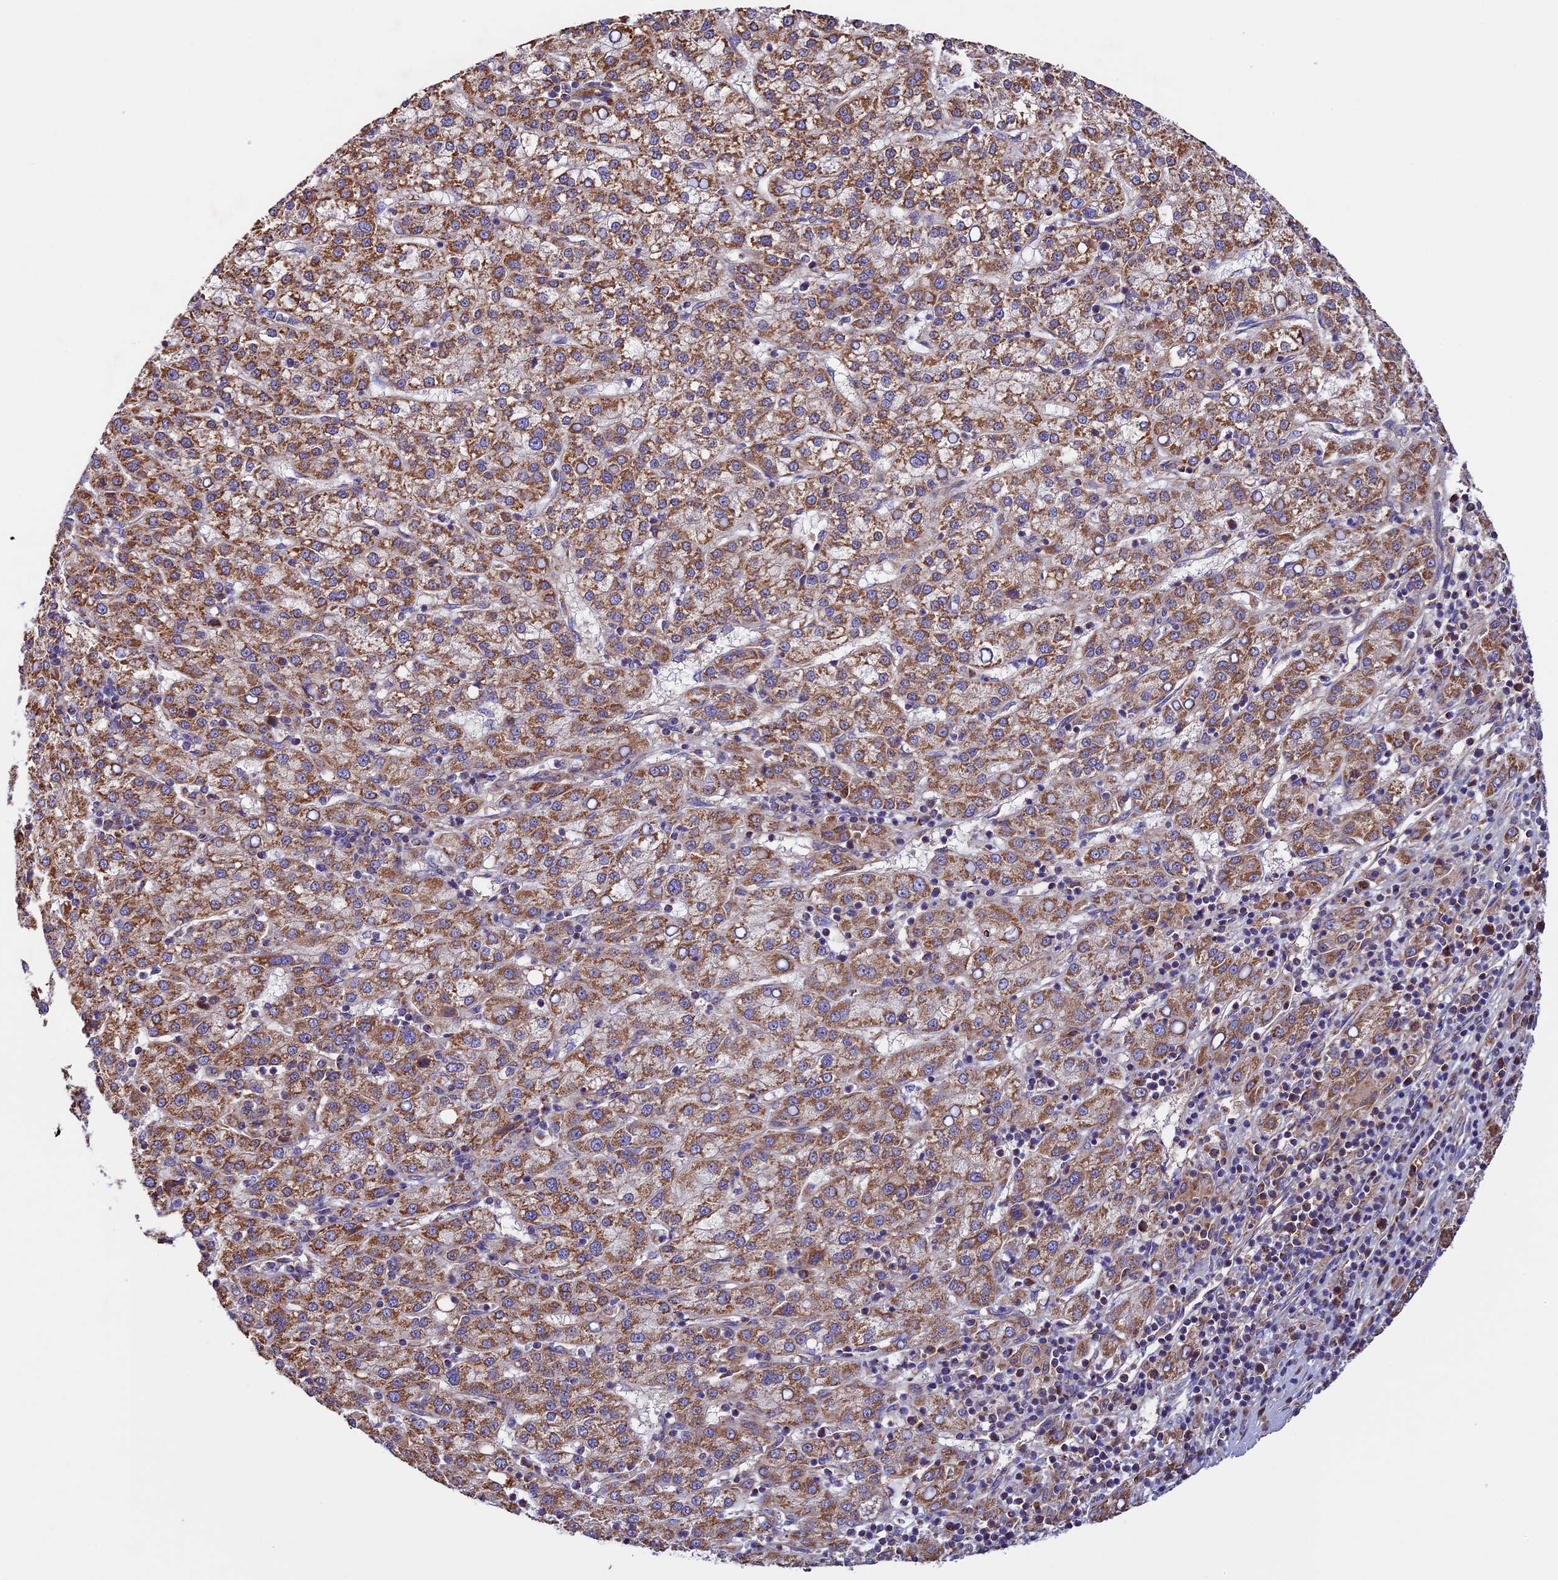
{"staining": {"intensity": "moderate", "quantity": ">75%", "location": "cytoplasmic/membranous"}, "tissue": "liver cancer", "cell_type": "Tumor cells", "image_type": "cancer", "snomed": [{"axis": "morphology", "description": "Carcinoma, Hepatocellular, NOS"}, {"axis": "topography", "description": "Liver"}], "caption": "Brown immunohistochemical staining in human liver cancer exhibits moderate cytoplasmic/membranous staining in approximately >75% of tumor cells. The staining was performed using DAB, with brown indicating positive protein expression. Nuclei are stained blue with hematoxylin.", "gene": "OCEL1", "patient": {"sex": "female", "age": 58}}